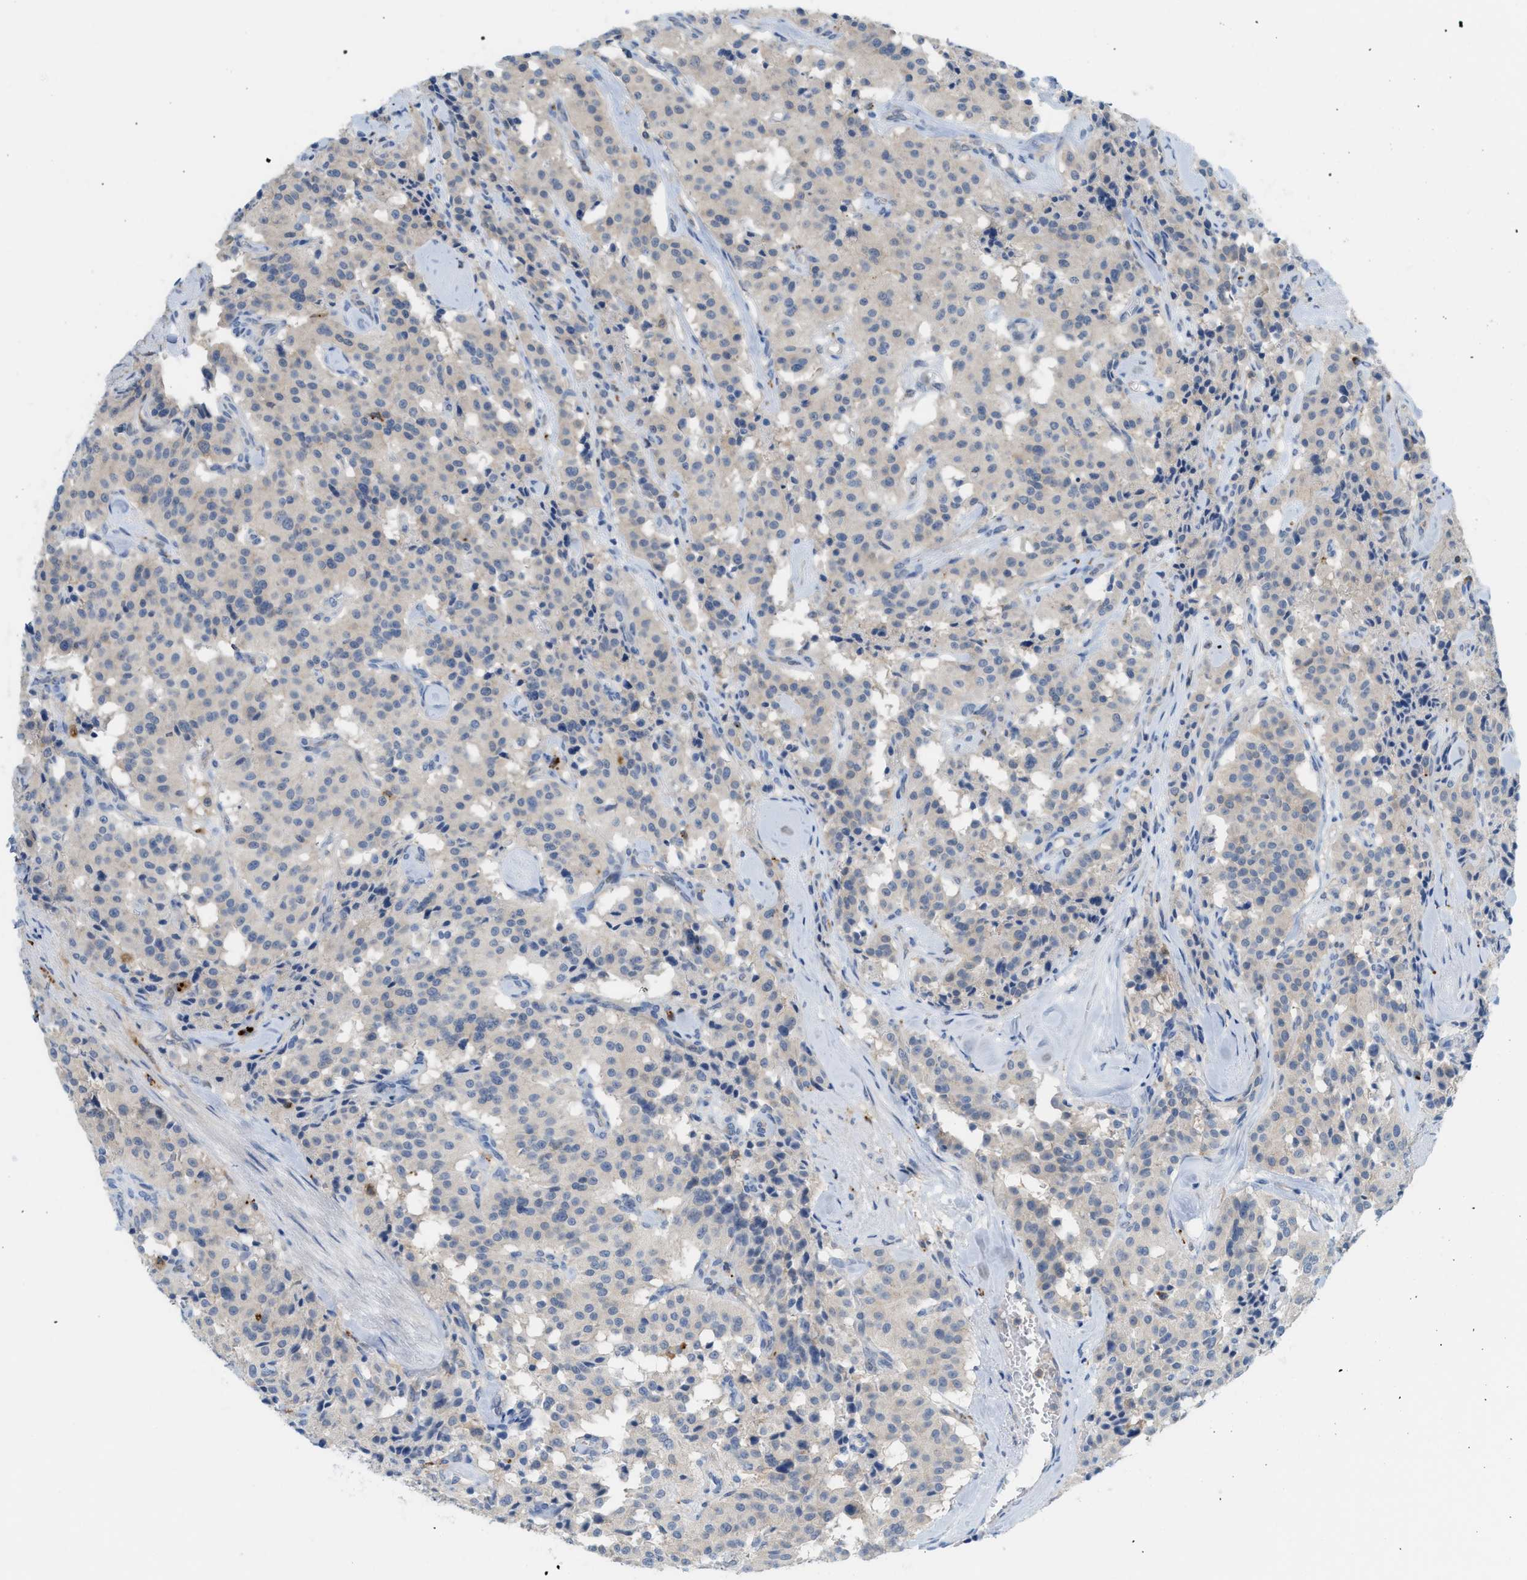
{"staining": {"intensity": "negative", "quantity": "none", "location": "none"}, "tissue": "carcinoid", "cell_type": "Tumor cells", "image_type": "cancer", "snomed": [{"axis": "morphology", "description": "Carcinoid, malignant, NOS"}, {"axis": "topography", "description": "Lung"}], "caption": "IHC image of neoplastic tissue: human carcinoid stained with DAB (3,3'-diaminobenzidine) shows no significant protein positivity in tumor cells. (IHC, brightfield microscopy, high magnification).", "gene": "CSTB", "patient": {"sex": "male", "age": 30}}